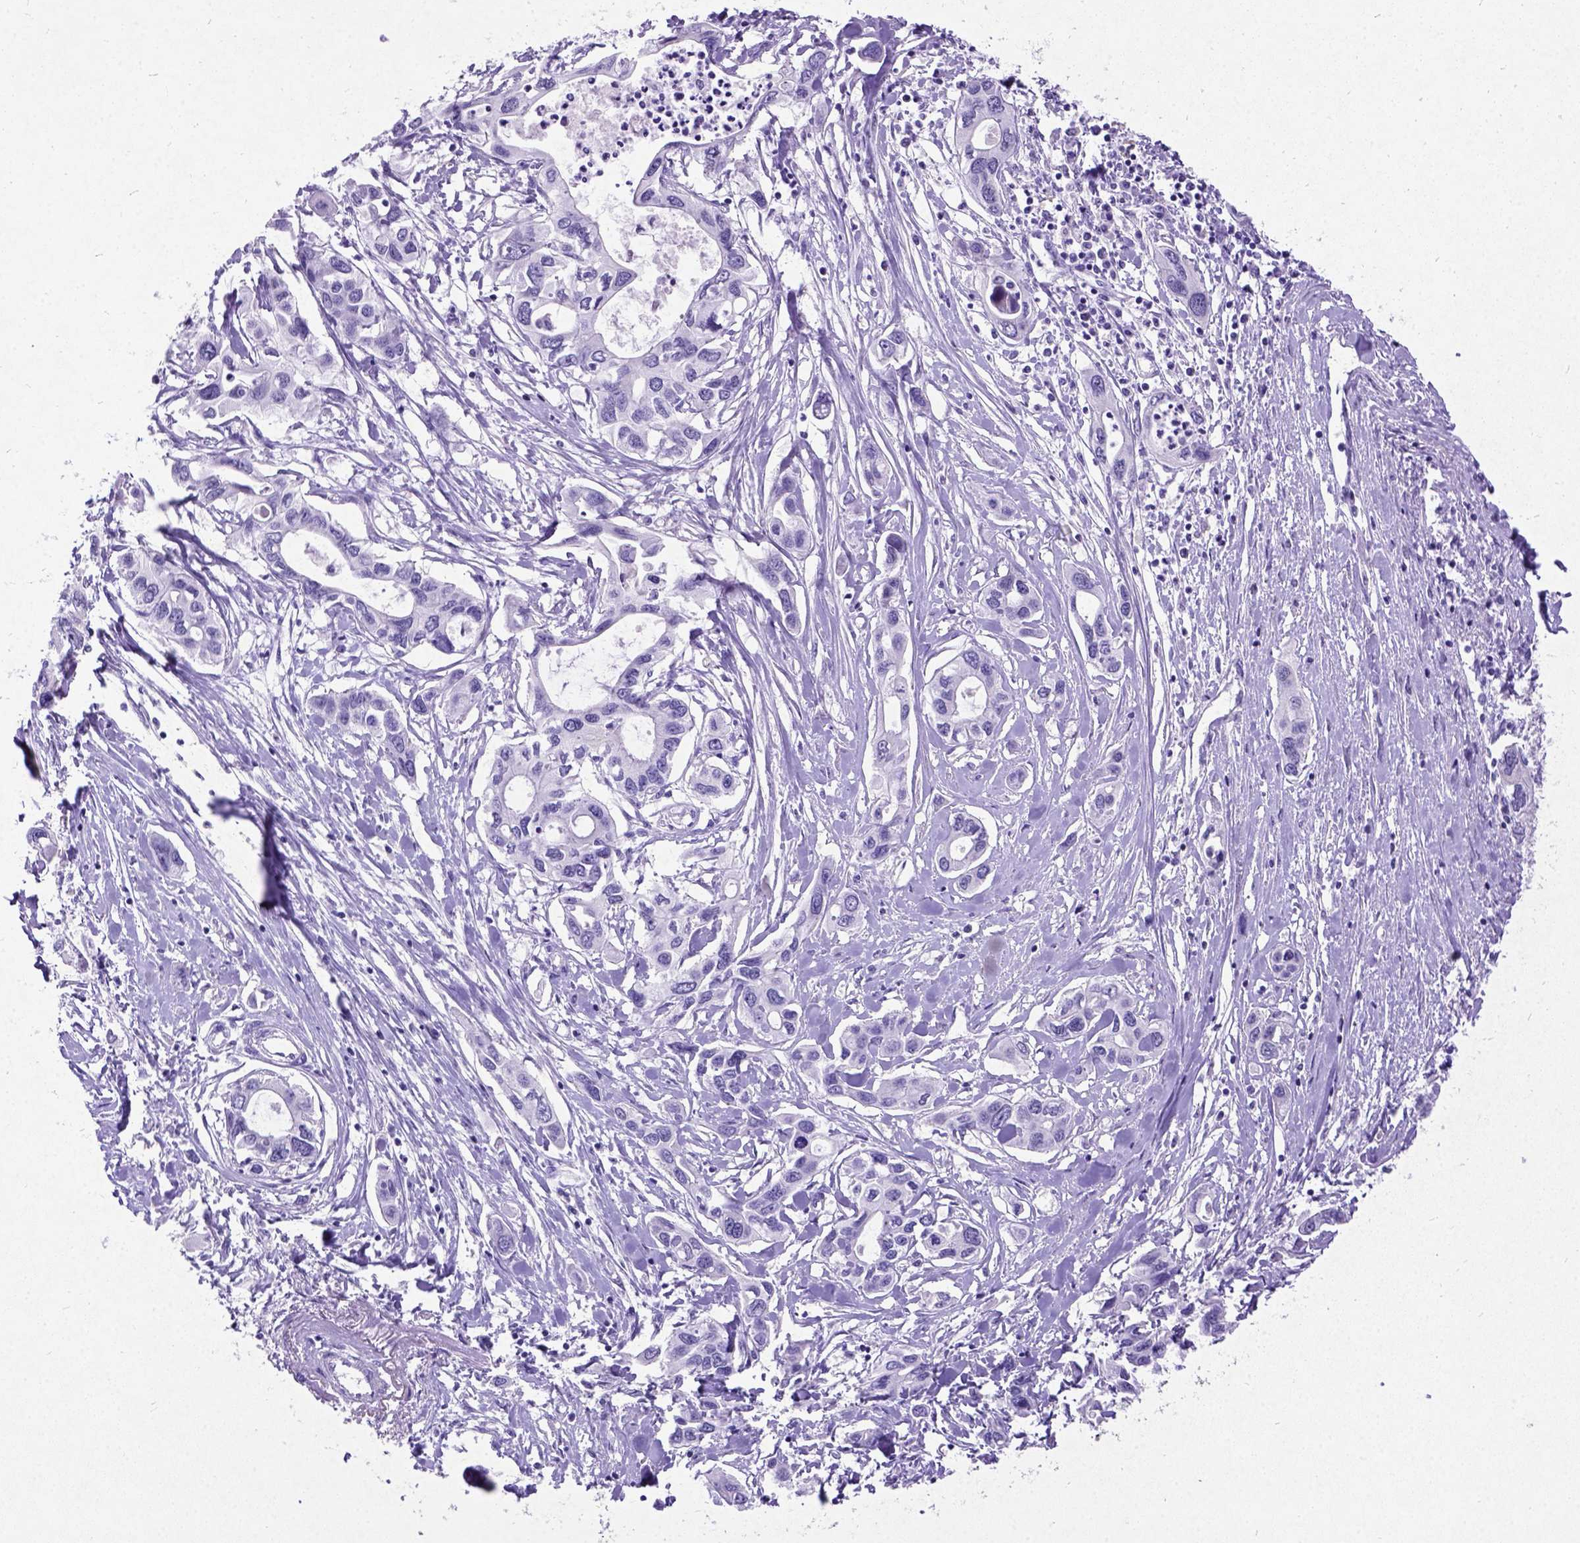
{"staining": {"intensity": "negative", "quantity": "none", "location": "none"}, "tissue": "pancreatic cancer", "cell_type": "Tumor cells", "image_type": "cancer", "snomed": [{"axis": "morphology", "description": "Adenocarcinoma, NOS"}, {"axis": "topography", "description": "Pancreas"}], "caption": "This is an immunohistochemistry (IHC) micrograph of human pancreatic cancer (adenocarcinoma). There is no staining in tumor cells.", "gene": "NEUROD4", "patient": {"sex": "male", "age": 60}}